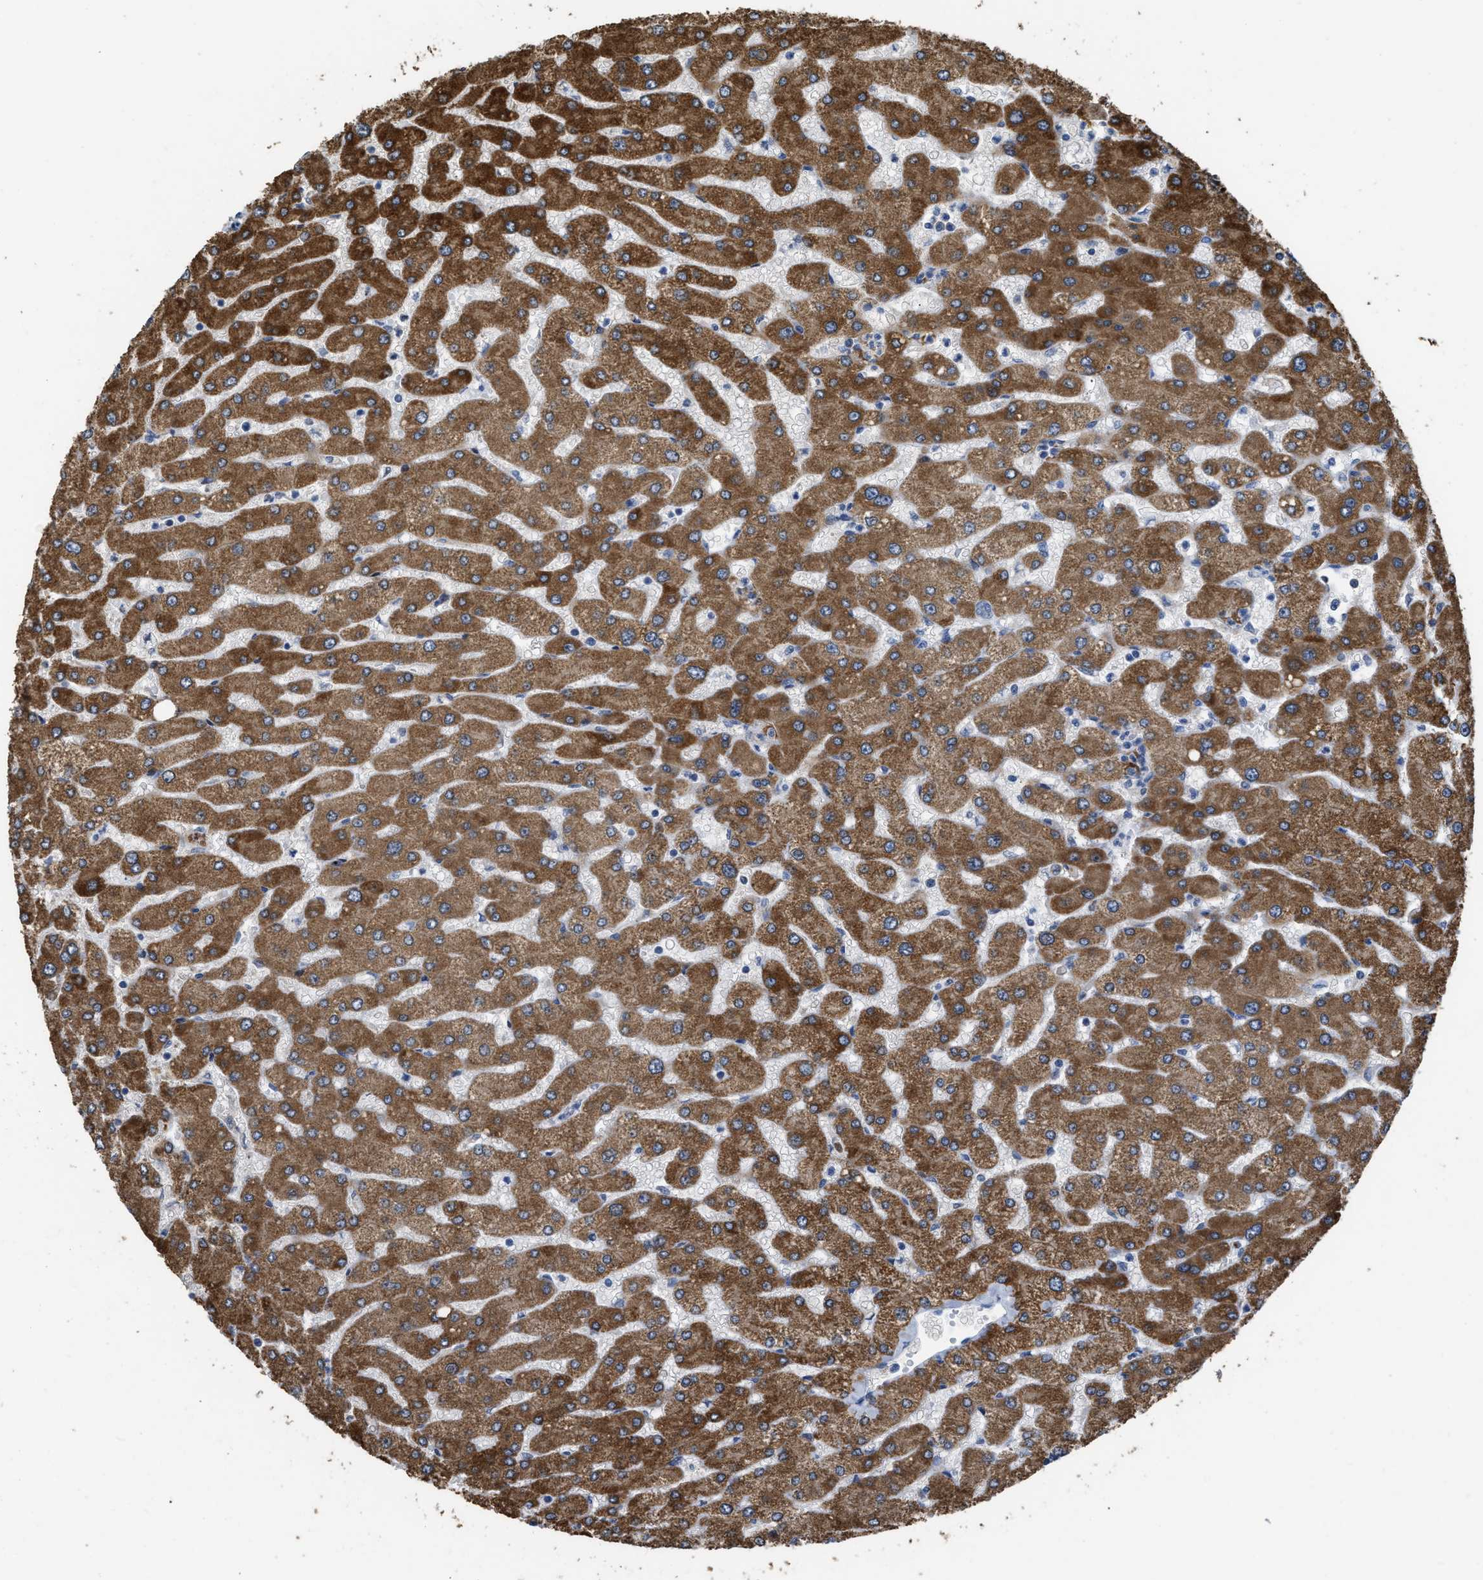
{"staining": {"intensity": "negative", "quantity": "none", "location": "none"}, "tissue": "liver", "cell_type": "Cholangiocytes", "image_type": "normal", "snomed": [{"axis": "morphology", "description": "Normal tissue, NOS"}, {"axis": "topography", "description": "Liver"}], "caption": "This is a histopathology image of IHC staining of unremarkable liver, which shows no expression in cholangiocytes.", "gene": "AK2", "patient": {"sex": "male", "age": 55}}